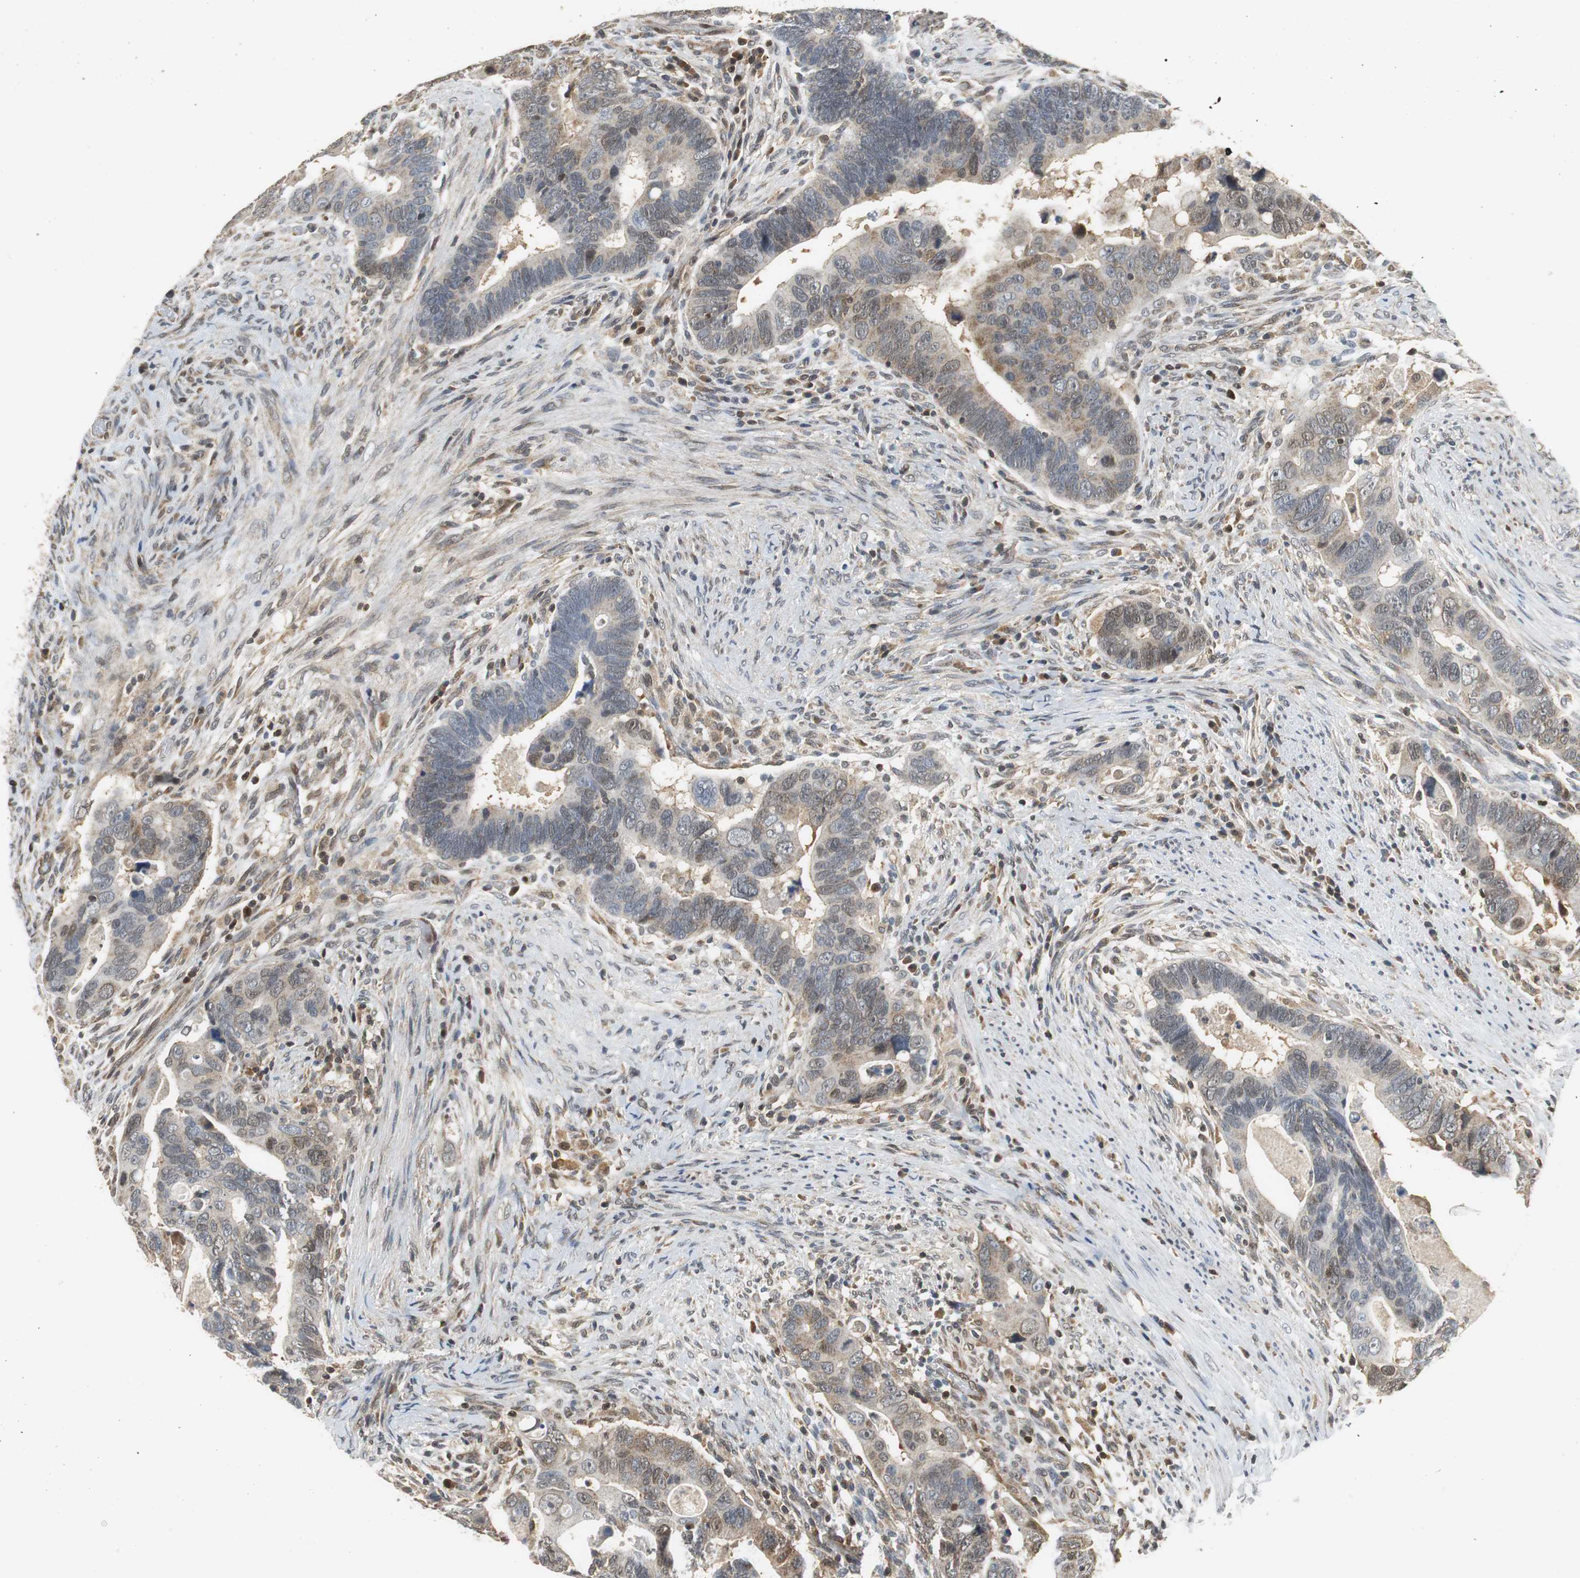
{"staining": {"intensity": "weak", "quantity": ">75%", "location": "cytoplasmic/membranous"}, "tissue": "colorectal cancer", "cell_type": "Tumor cells", "image_type": "cancer", "snomed": [{"axis": "morphology", "description": "Adenocarcinoma, NOS"}, {"axis": "topography", "description": "Rectum"}], "caption": "Protein positivity by IHC displays weak cytoplasmic/membranous staining in approximately >75% of tumor cells in colorectal cancer (adenocarcinoma).", "gene": "GSDMD", "patient": {"sex": "male", "age": 53}}